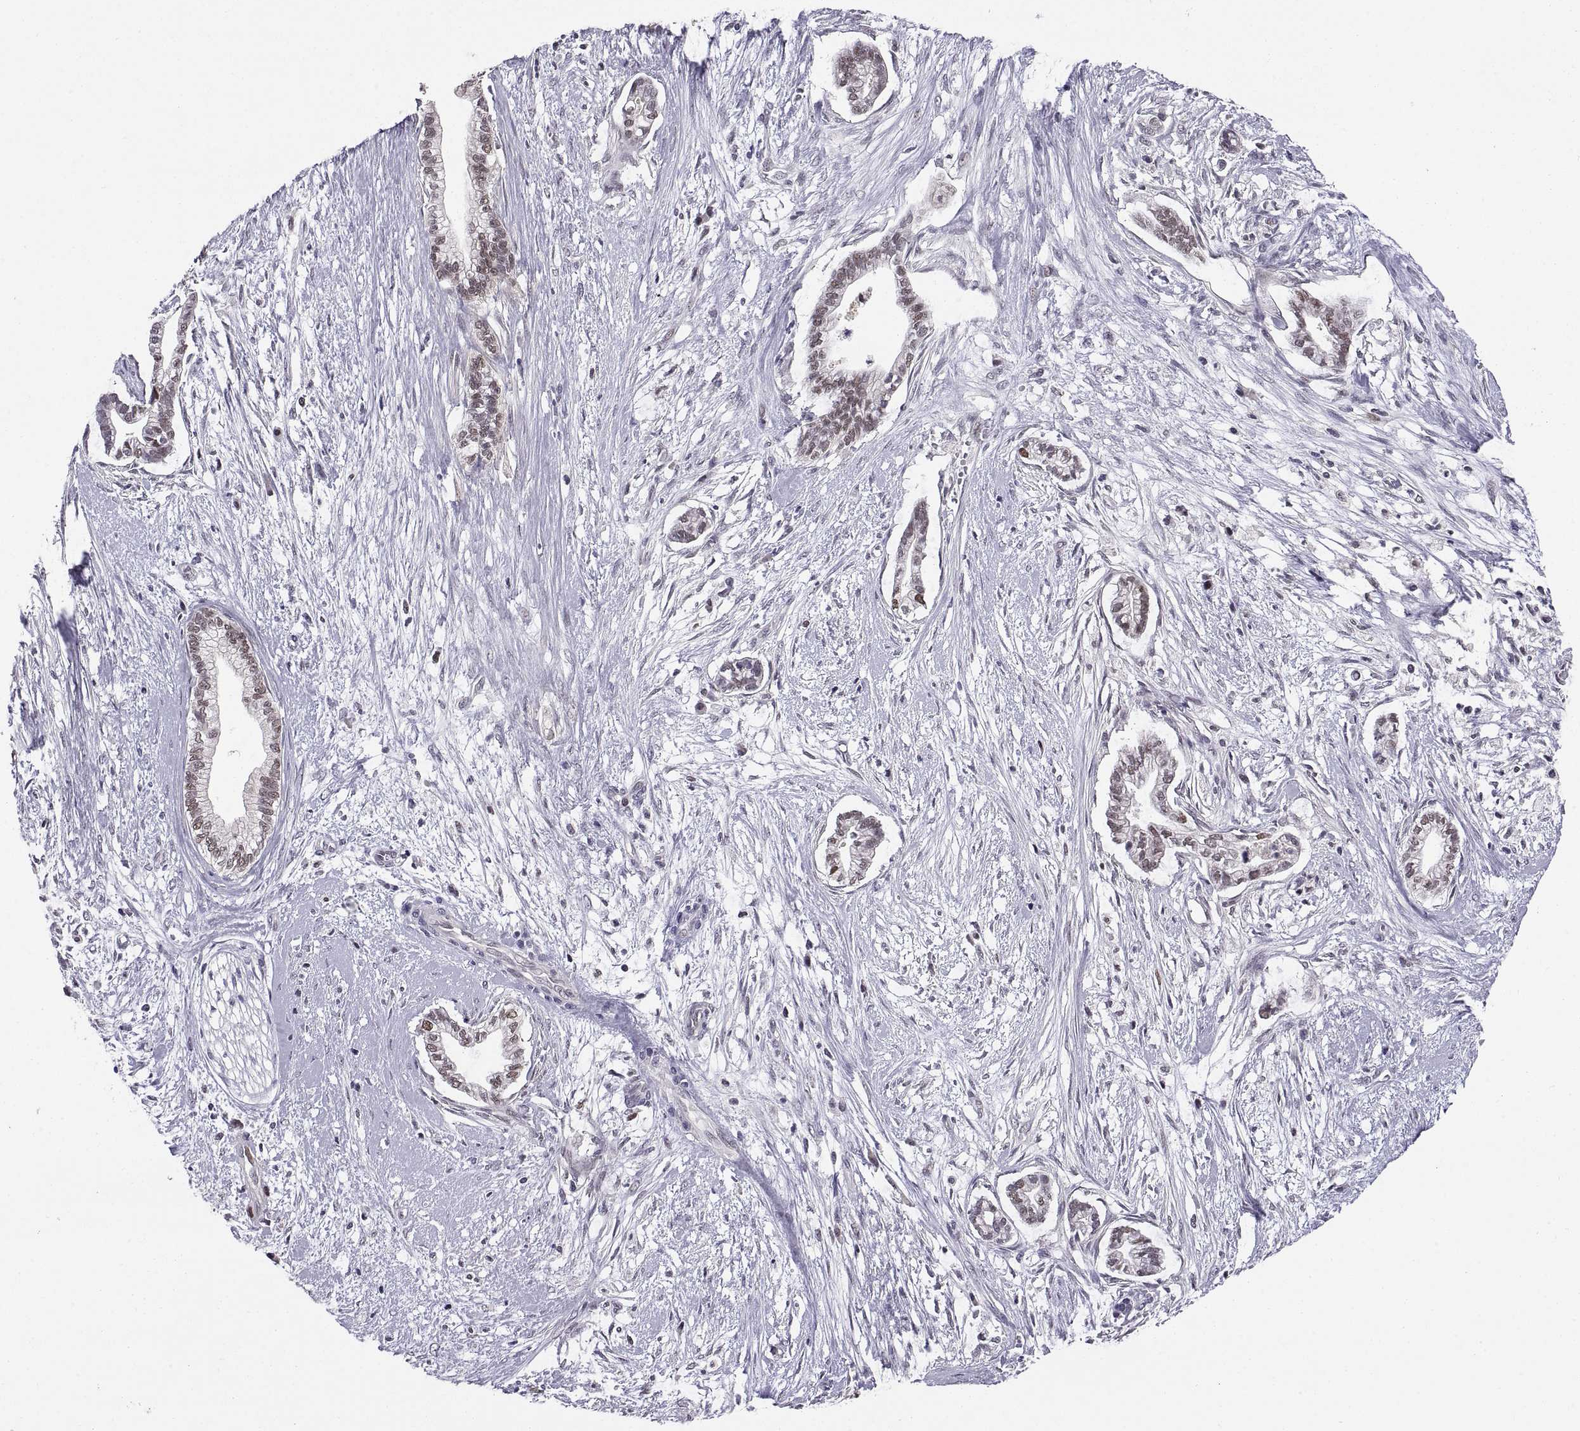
{"staining": {"intensity": "negative", "quantity": "none", "location": "none"}, "tissue": "cervical cancer", "cell_type": "Tumor cells", "image_type": "cancer", "snomed": [{"axis": "morphology", "description": "Adenocarcinoma, NOS"}, {"axis": "topography", "description": "Cervix"}], "caption": "This is an immunohistochemistry photomicrograph of human cervical cancer. There is no positivity in tumor cells.", "gene": "CHFR", "patient": {"sex": "female", "age": 62}}